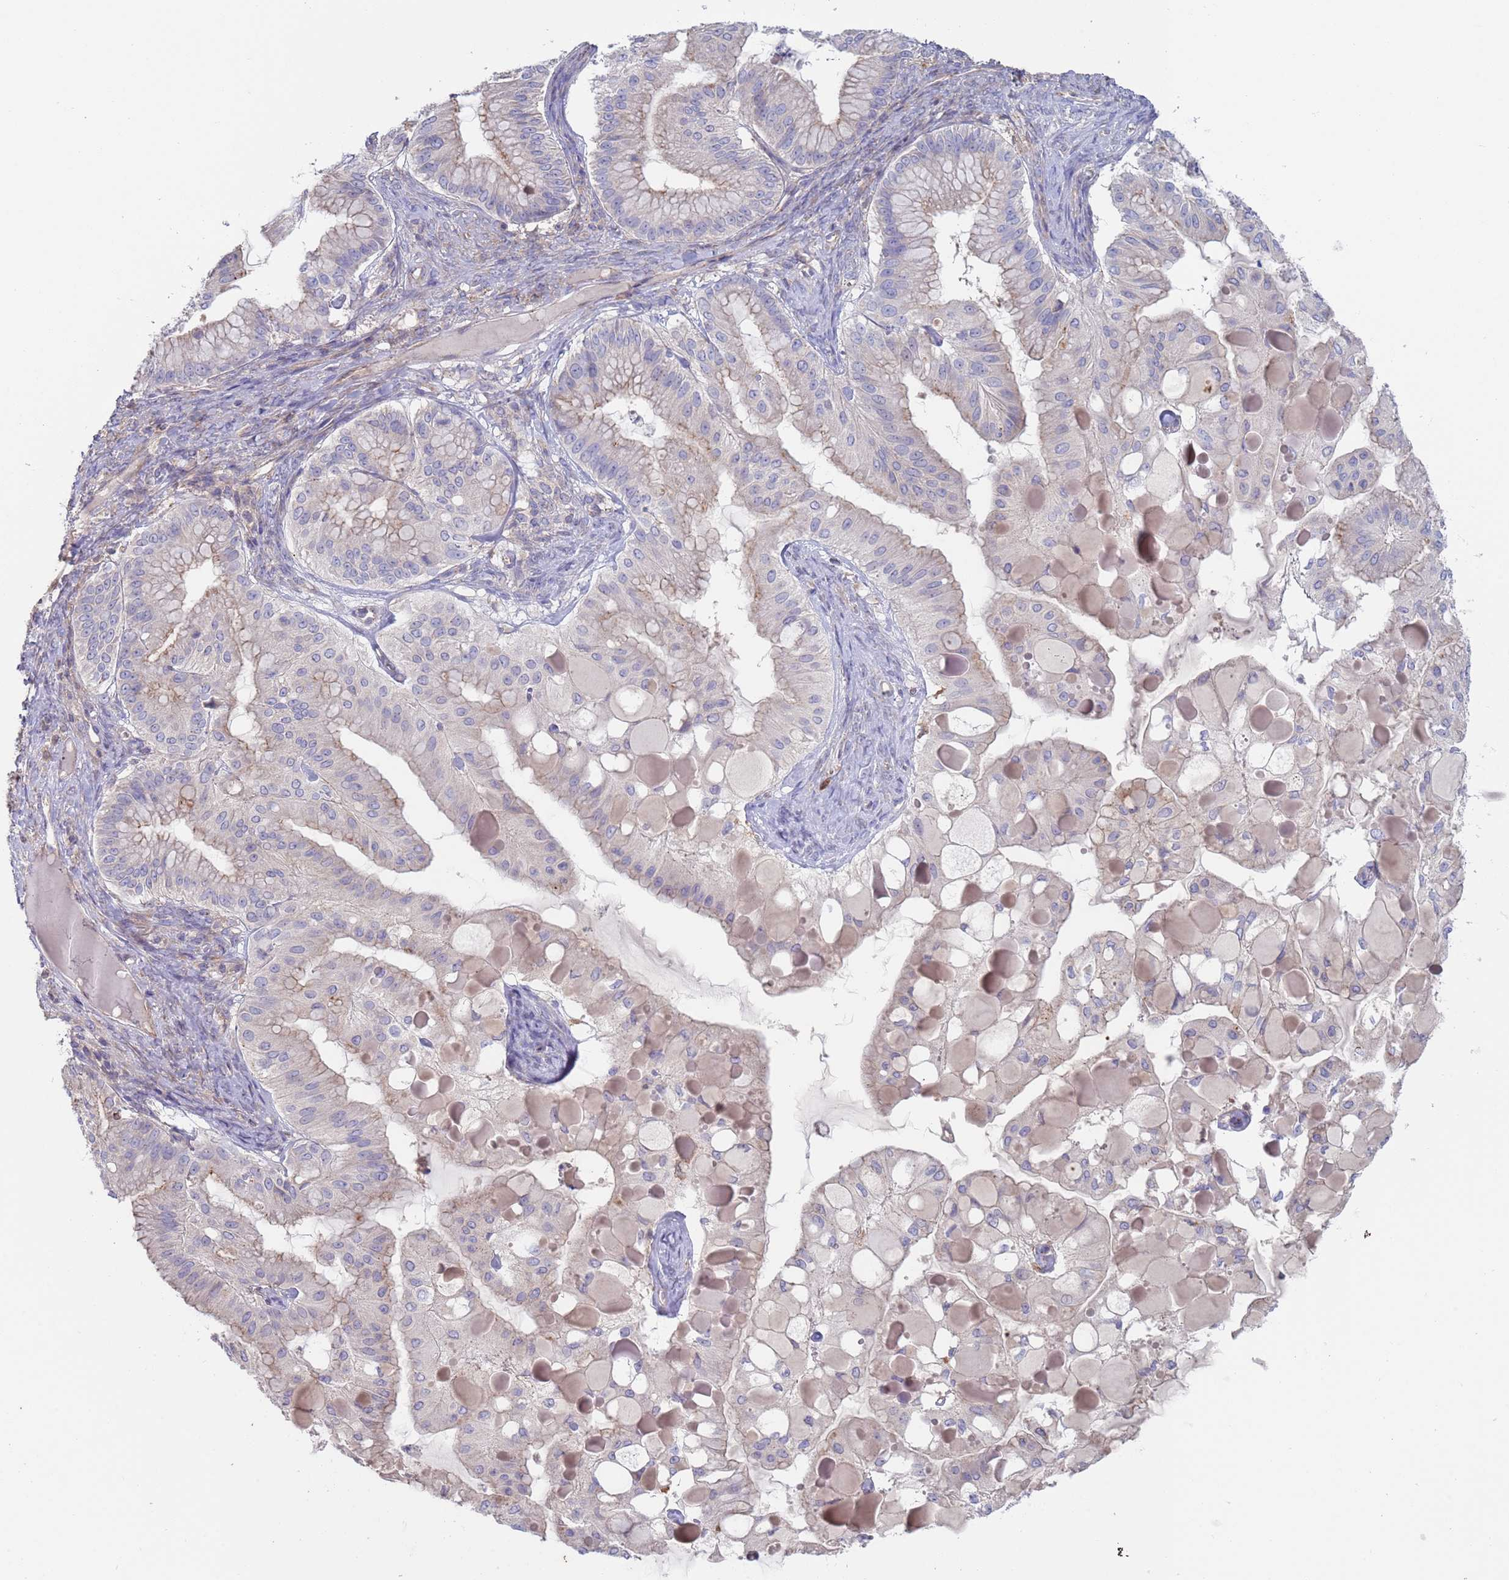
{"staining": {"intensity": "negative", "quantity": "none", "location": "none"}, "tissue": "ovarian cancer", "cell_type": "Tumor cells", "image_type": "cancer", "snomed": [{"axis": "morphology", "description": "Cystadenocarcinoma, mucinous, NOS"}, {"axis": "topography", "description": "Ovary"}], "caption": "High magnification brightfield microscopy of mucinous cystadenocarcinoma (ovarian) stained with DAB (brown) and counterstained with hematoxylin (blue): tumor cells show no significant positivity. Nuclei are stained in blue.", "gene": "MALRD1", "patient": {"sex": "female", "age": 61}}